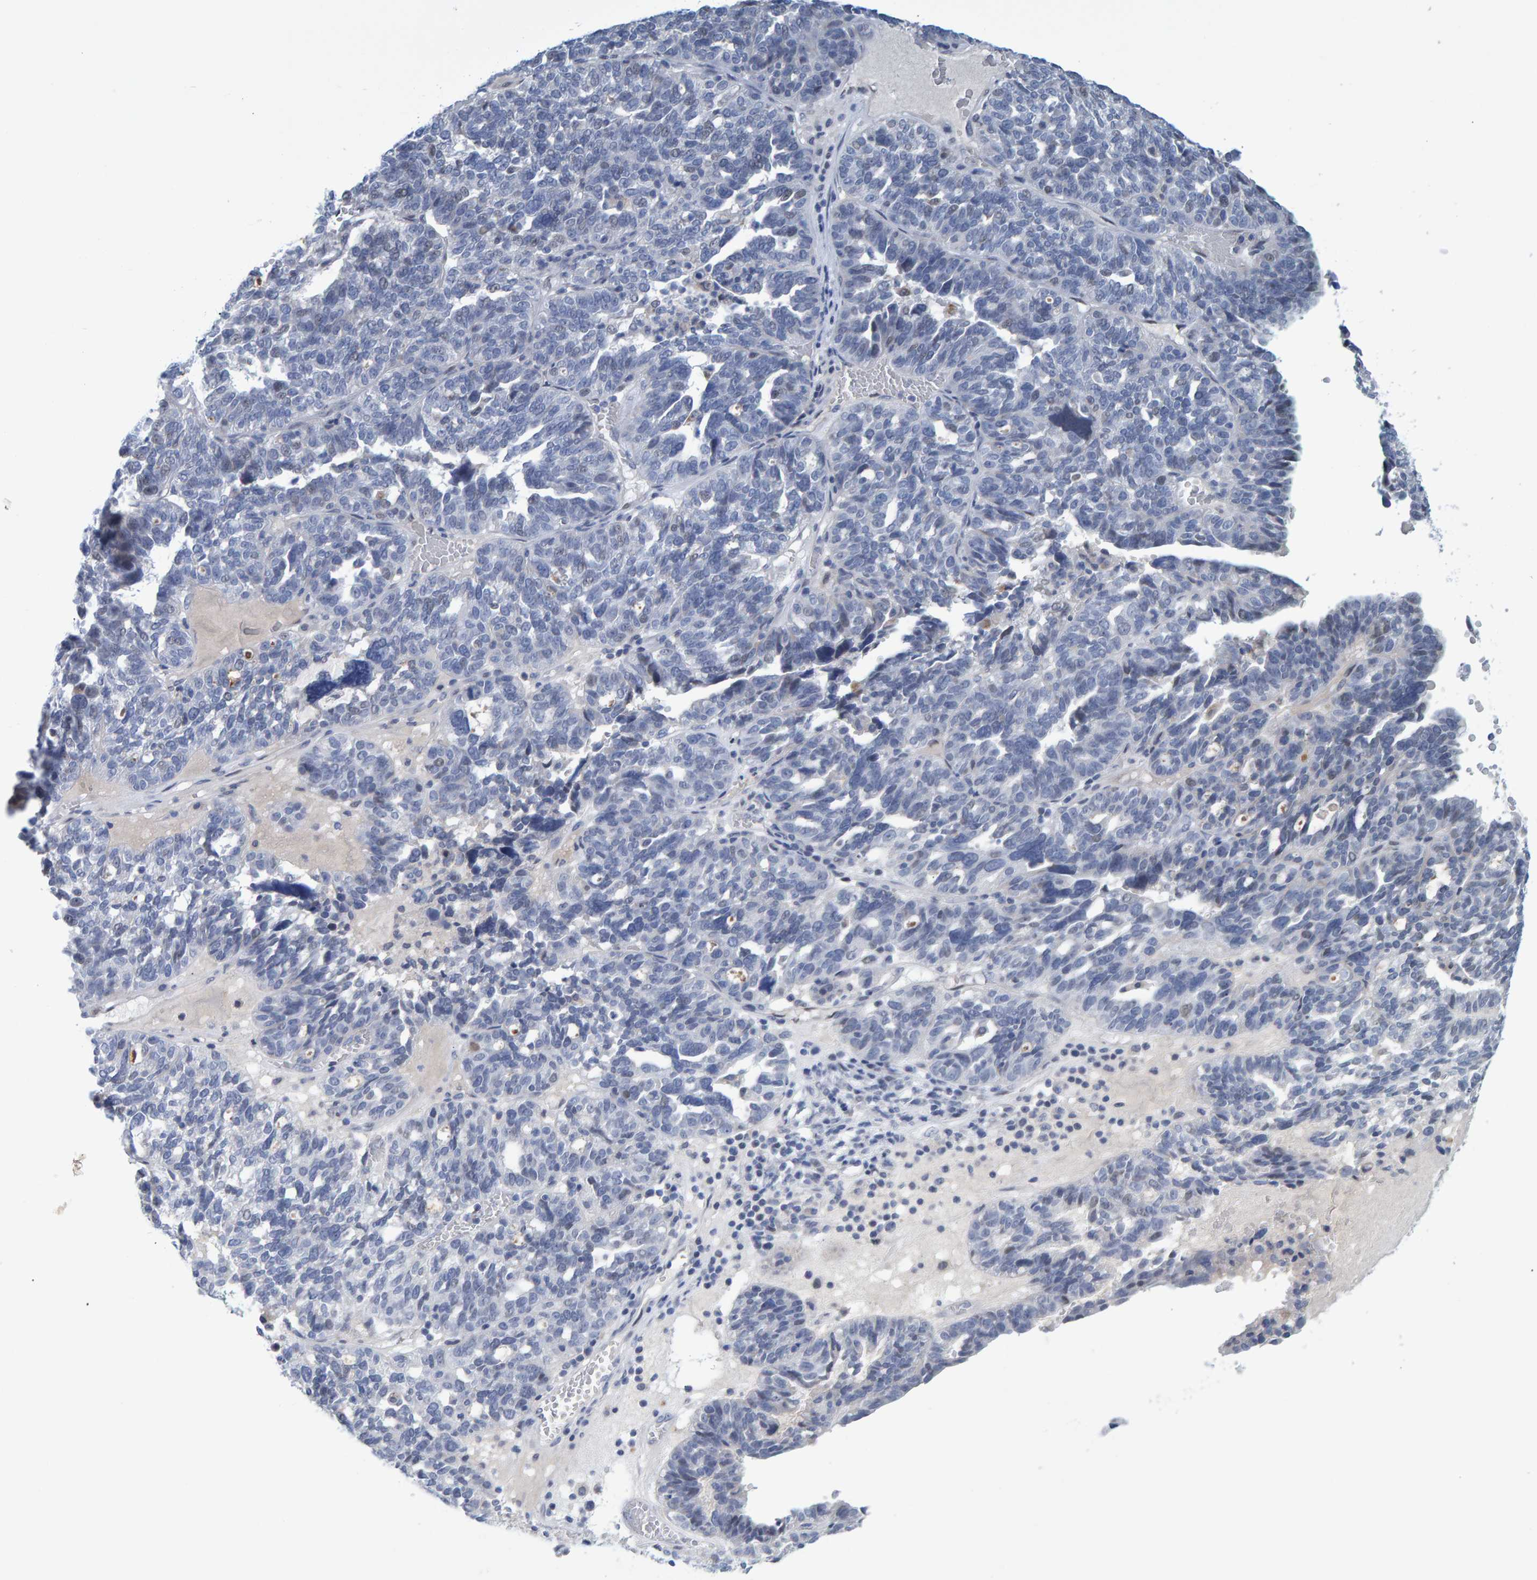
{"staining": {"intensity": "negative", "quantity": "none", "location": "none"}, "tissue": "ovarian cancer", "cell_type": "Tumor cells", "image_type": "cancer", "snomed": [{"axis": "morphology", "description": "Cystadenocarcinoma, serous, NOS"}, {"axis": "topography", "description": "Ovary"}], "caption": "Immunohistochemical staining of ovarian cancer shows no significant expression in tumor cells. (DAB (3,3'-diaminobenzidine) IHC, high magnification).", "gene": "PROCA1", "patient": {"sex": "female", "age": 59}}